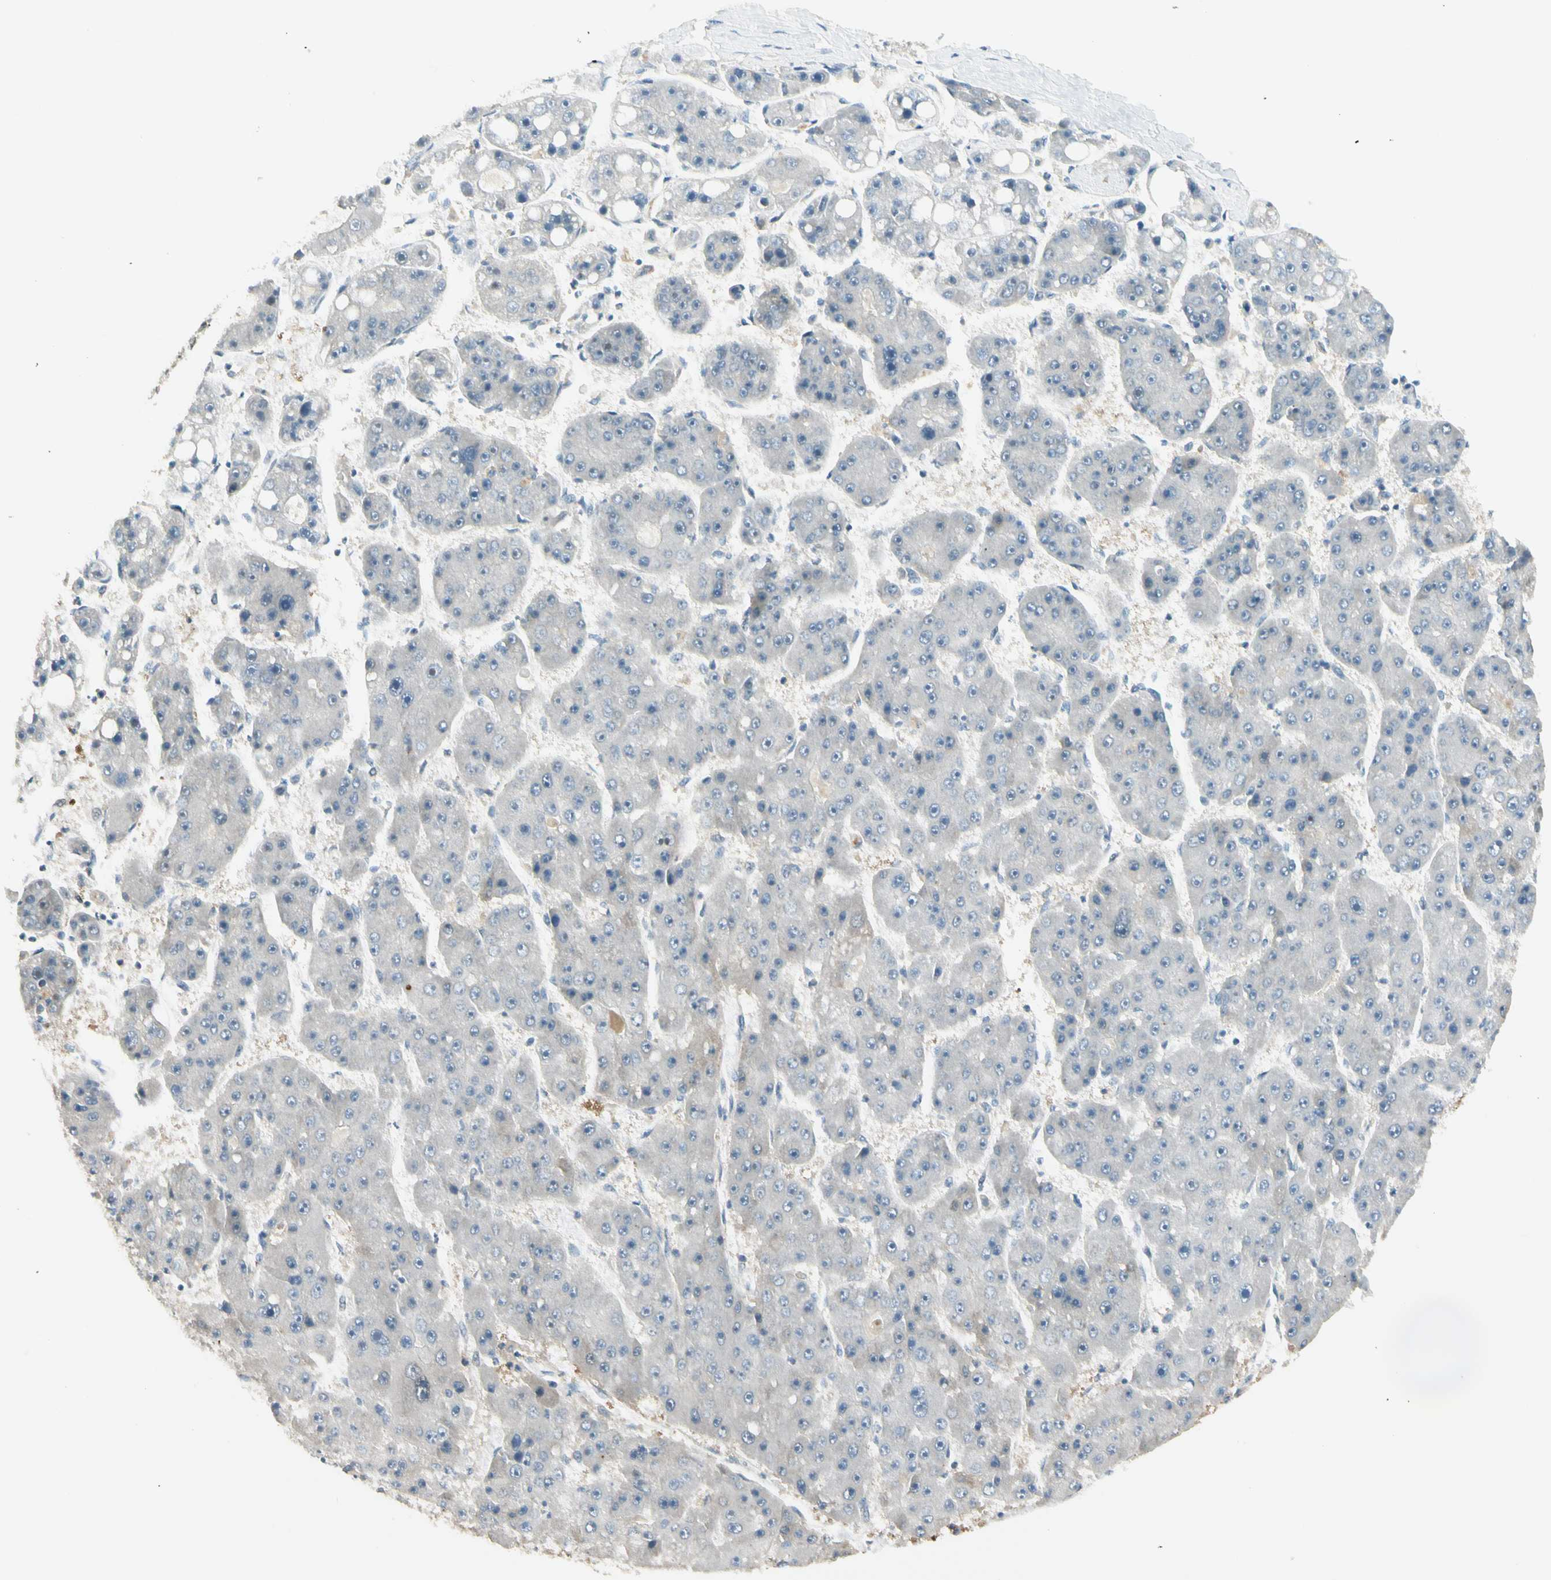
{"staining": {"intensity": "negative", "quantity": "none", "location": "none"}, "tissue": "liver cancer", "cell_type": "Tumor cells", "image_type": "cancer", "snomed": [{"axis": "morphology", "description": "Carcinoma, Hepatocellular, NOS"}, {"axis": "topography", "description": "Liver"}], "caption": "Liver hepatocellular carcinoma was stained to show a protein in brown. There is no significant positivity in tumor cells. (DAB IHC, high magnification).", "gene": "P3H2", "patient": {"sex": "female", "age": 61}}